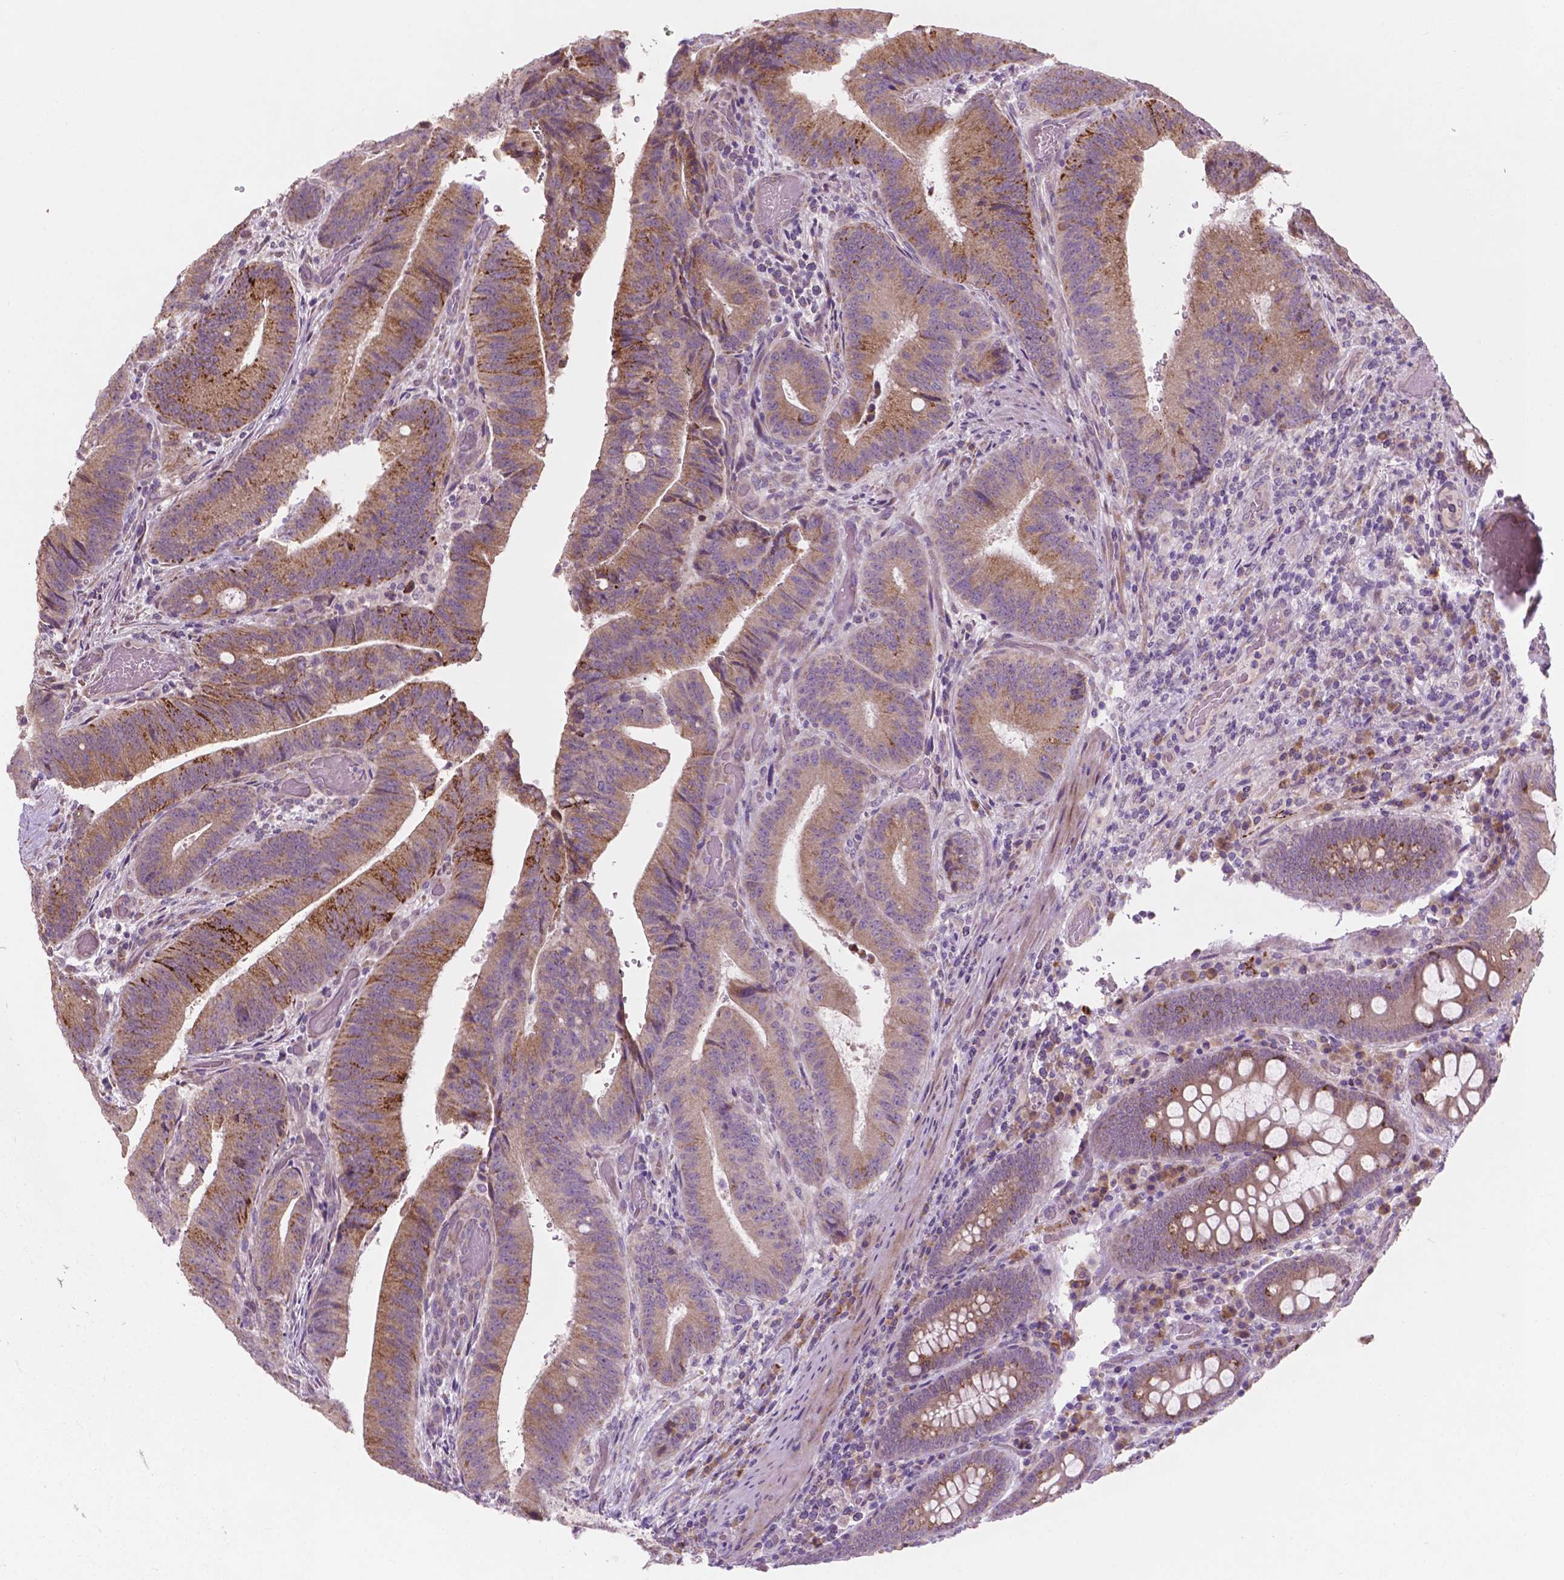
{"staining": {"intensity": "moderate", "quantity": ">75%", "location": "cytoplasmic/membranous"}, "tissue": "colorectal cancer", "cell_type": "Tumor cells", "image_type": "cancer", "snomed": [{"axis": "morphology", "description": "Adenocarcinoma, NOS"}, {"axis": "topography", "description": "Colon"}], "caption": "Colorectal cancer tissue shows moderate cytoplasmic/membranous positivity in about >75% of tumor cells, visualized by immunohistochemistry.", "gene": "LRP1B", "patient": {"sex": "female", "age": 43}}